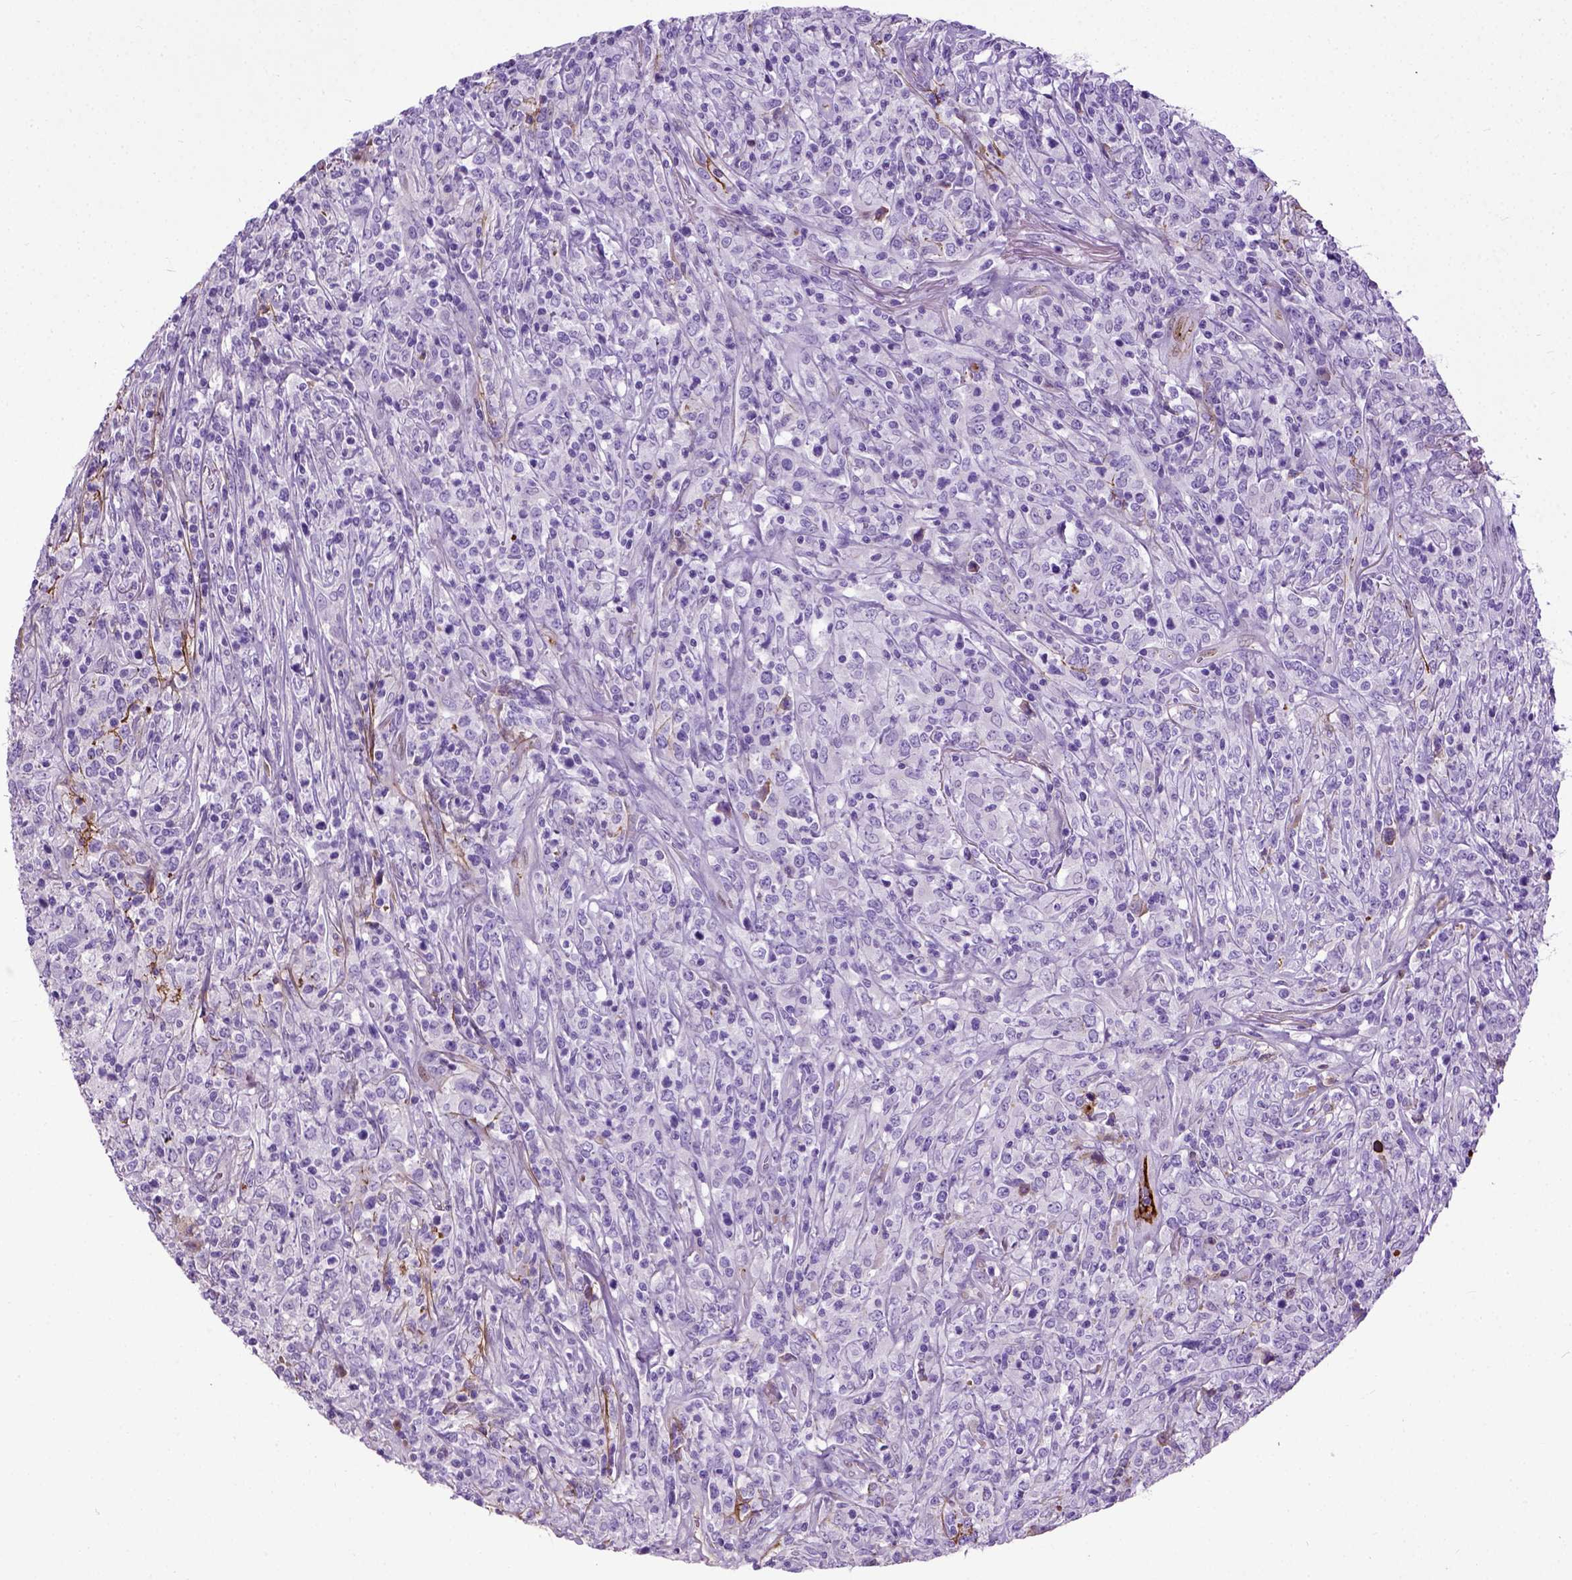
{"staining": {"intensity": "negative", "quantity": "none", "location": "none"}, "tissue": "lymphoma", "cell_type": "Tumor cells", "image_type": "cancer", "snomed": [{"axis": "morphology", "description": "Malignant lymphoma, non-Hodgkin's type, High grade"}, {"axis": "topography", "description": "Lung"}], "caption": "Immunohistochemistry of high-grade malignant lymphoma, non-Hodgkin's type exhibits no staining in tumor cells.", "gene": "ADAMTS8", "patient": {"sex": "male", "age": 79}}